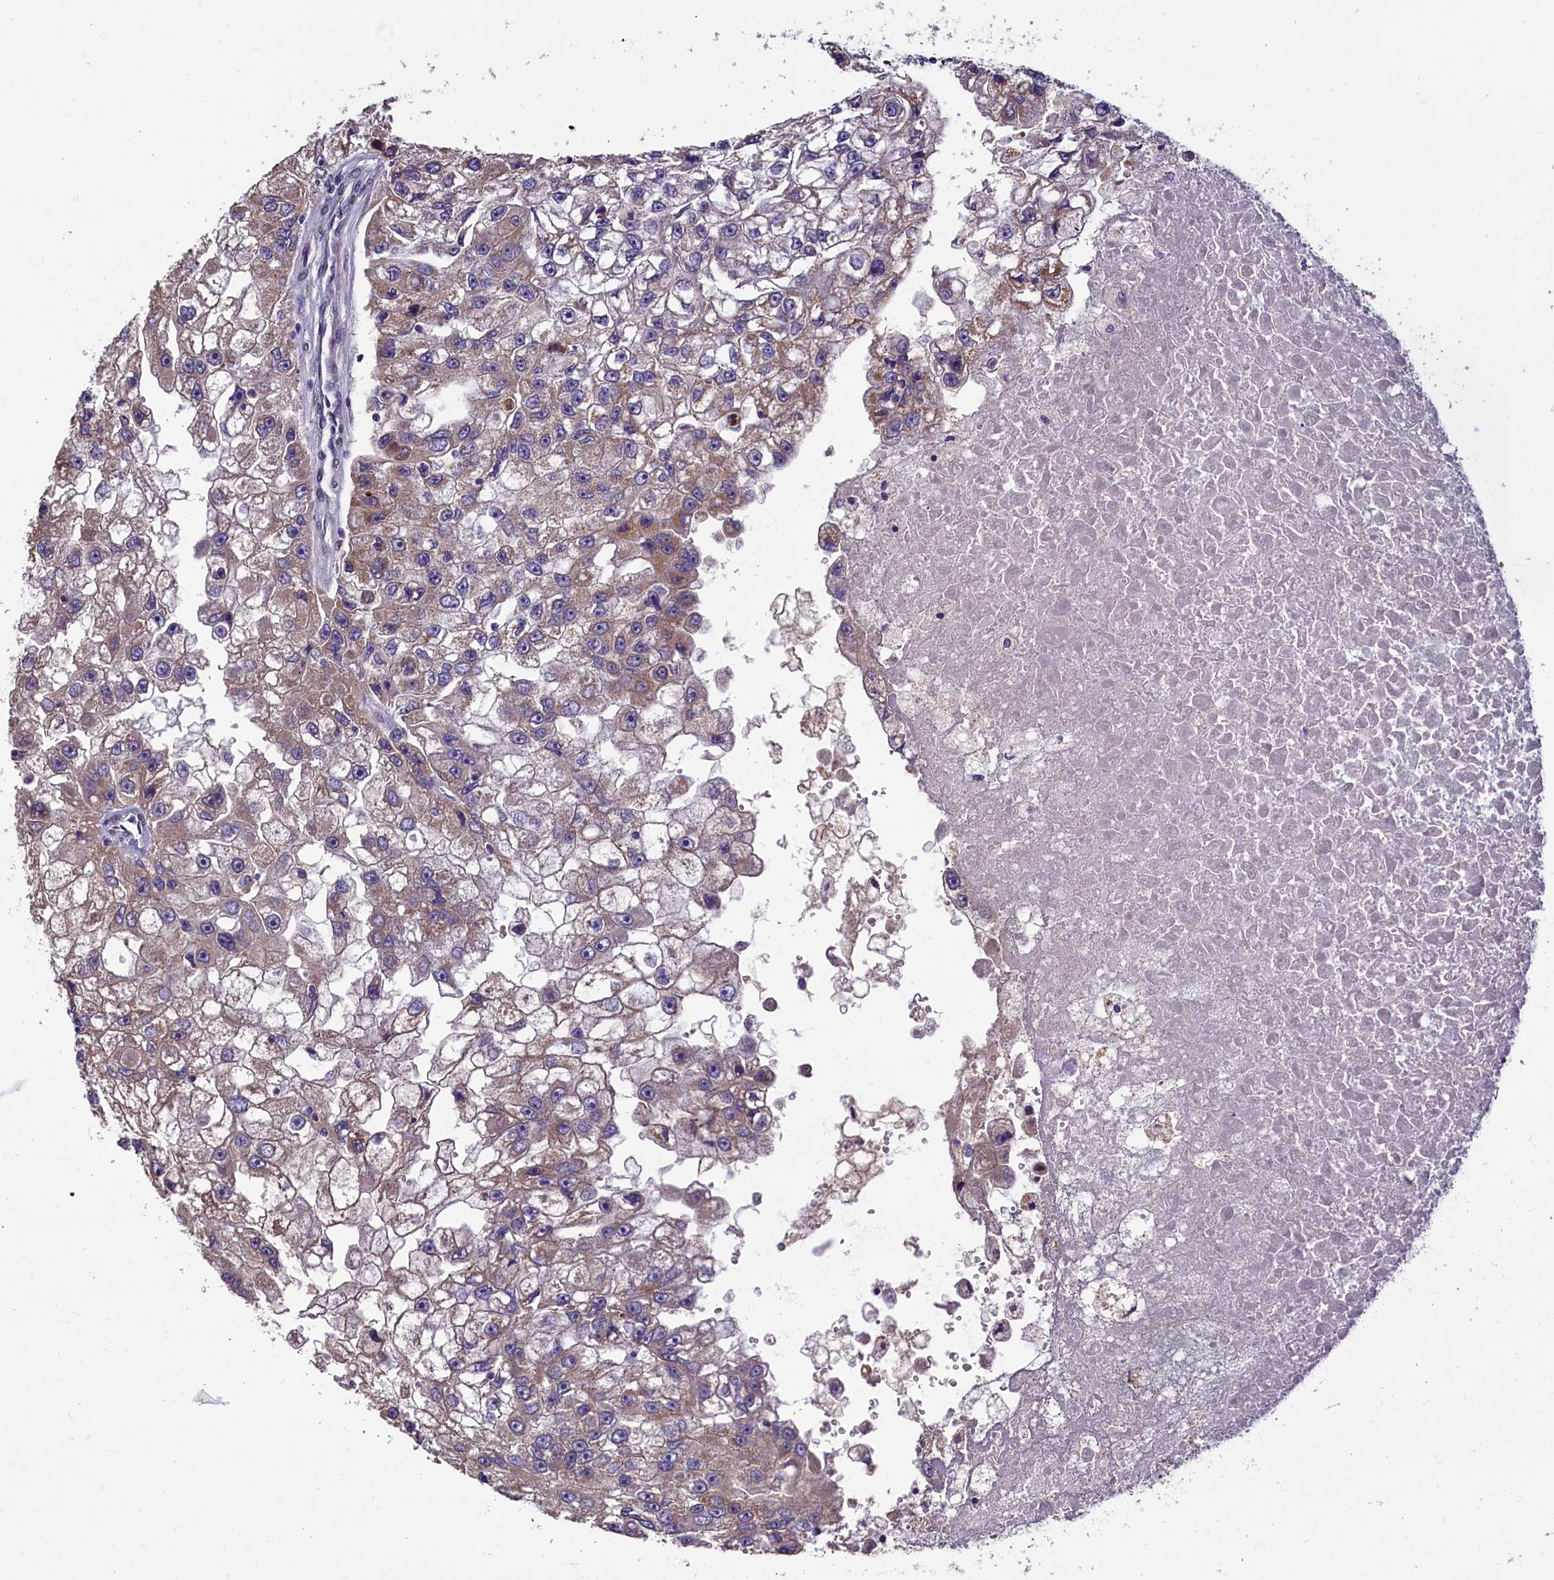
{"staining": {"intensity": "weak", "quantity": ">75%", "location": "cytoplasmic/membranous"}, "tissue": "renal cancer", "cell_type": "Tumor cells", "image_type": "cancer", "snomed": [{"axis": "morphology", "description": "Adenocarcinoma, NOS"}, {"axis": "topography", "description": "Kidney"}], "caption": "An image of human renal cancer stained for a protein shows weak cytoplasmic/membranous brown staining in tumor cells.", "gene": "SLC39A6", "patient": {"sex": "male", "age": 63}}